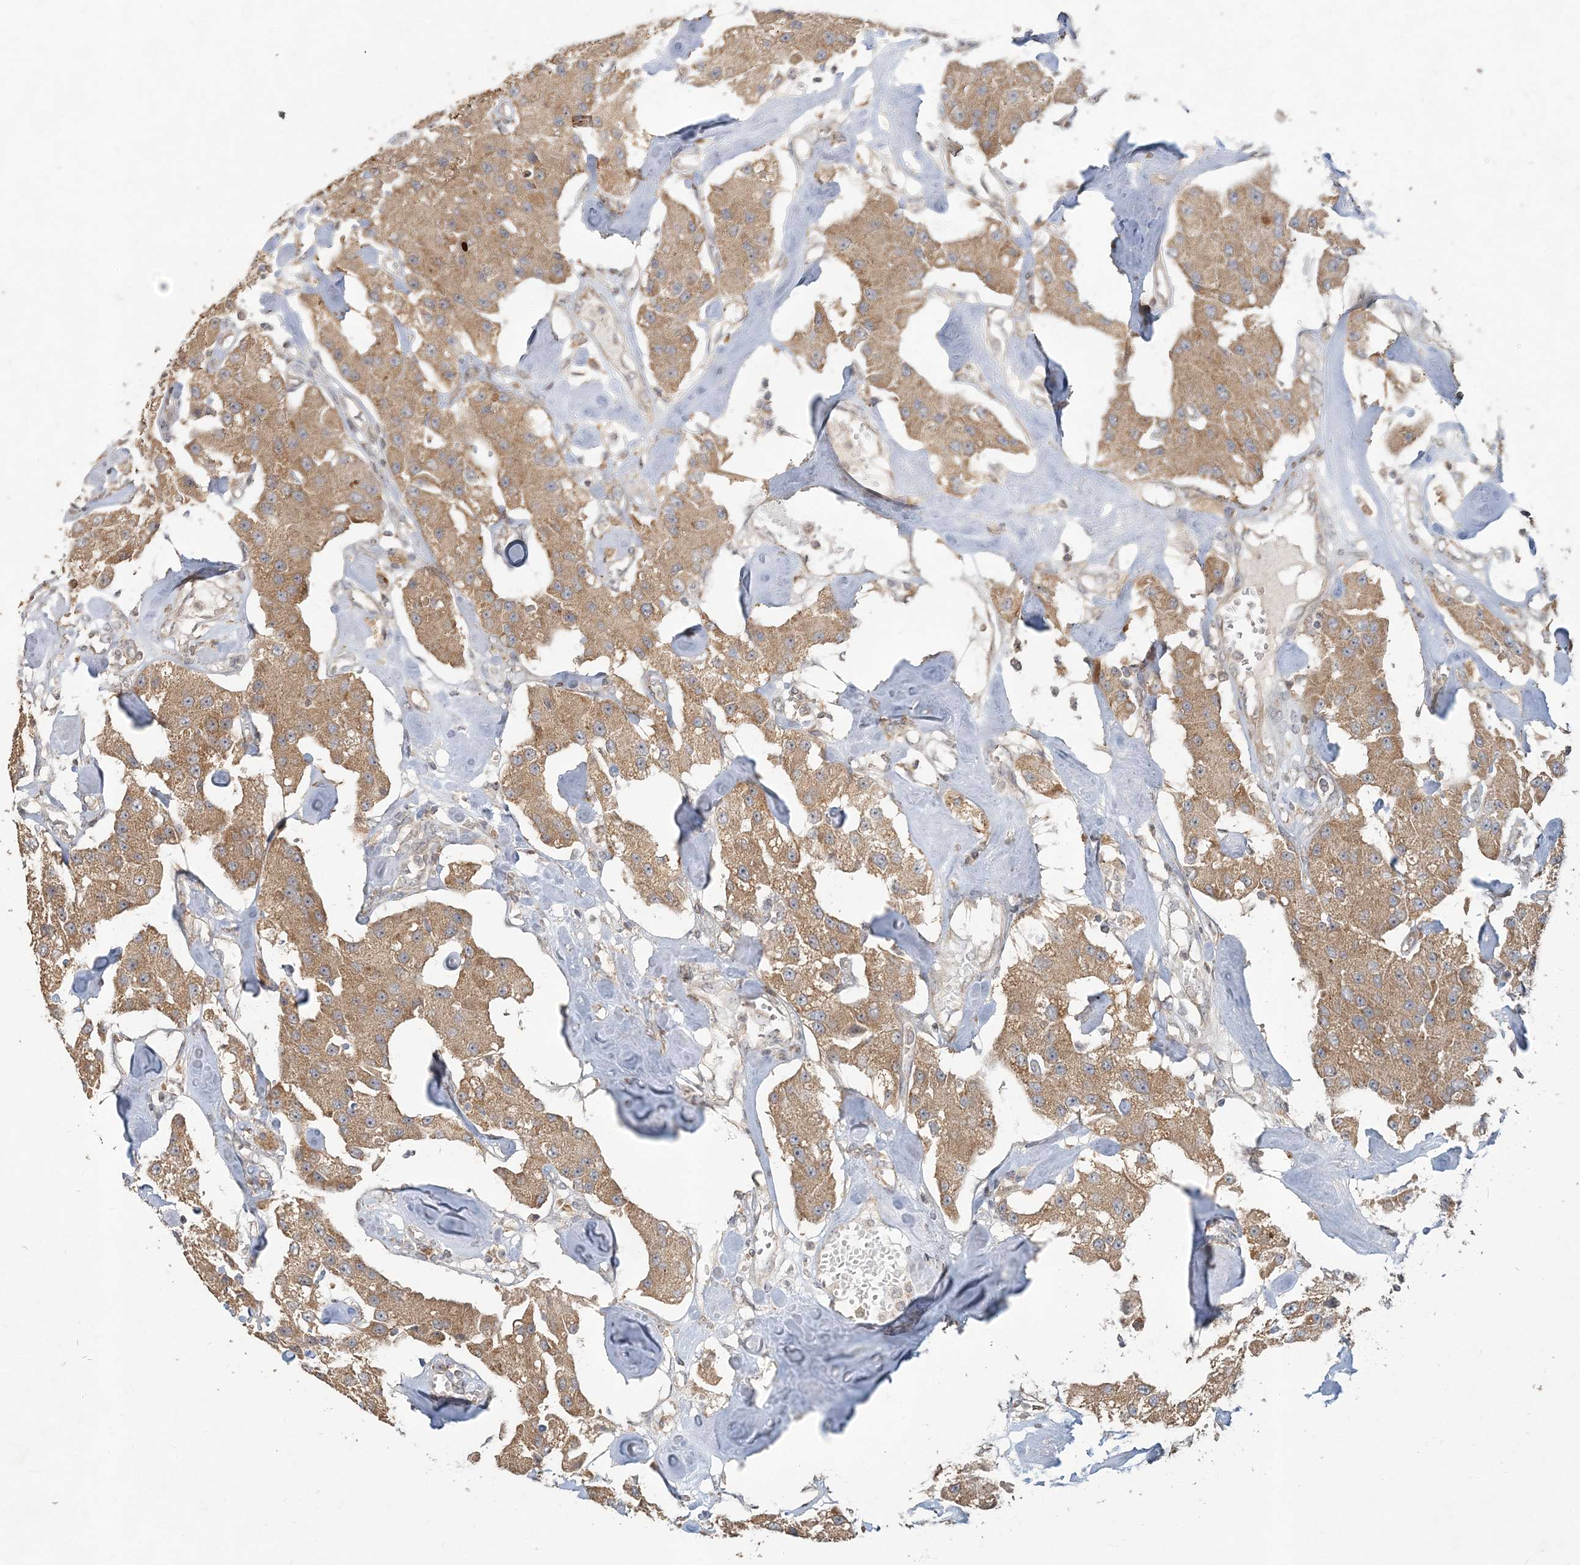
{"staining": {"intensity": "moderate", "quantity": ">75%", "location": "cytoplasmic/membranous"}, "tissue": "carcinoid", "cell_type": "Tumor cells", "image_type": "cancer", "snomed": [{"axis": "morphology", "description": "Carcinoid, malignant, NOS"}, {"axis": "topography", "description": "Pancreas"}], "caption": "Approximately >75% of tumor cells in human carcinoid show moderate cytoplasmic/membranous protein expression as visualized by brown immunohistochemical staining.", "gene": "RAB14", "patient": {"sex": "male", "age": 41}}